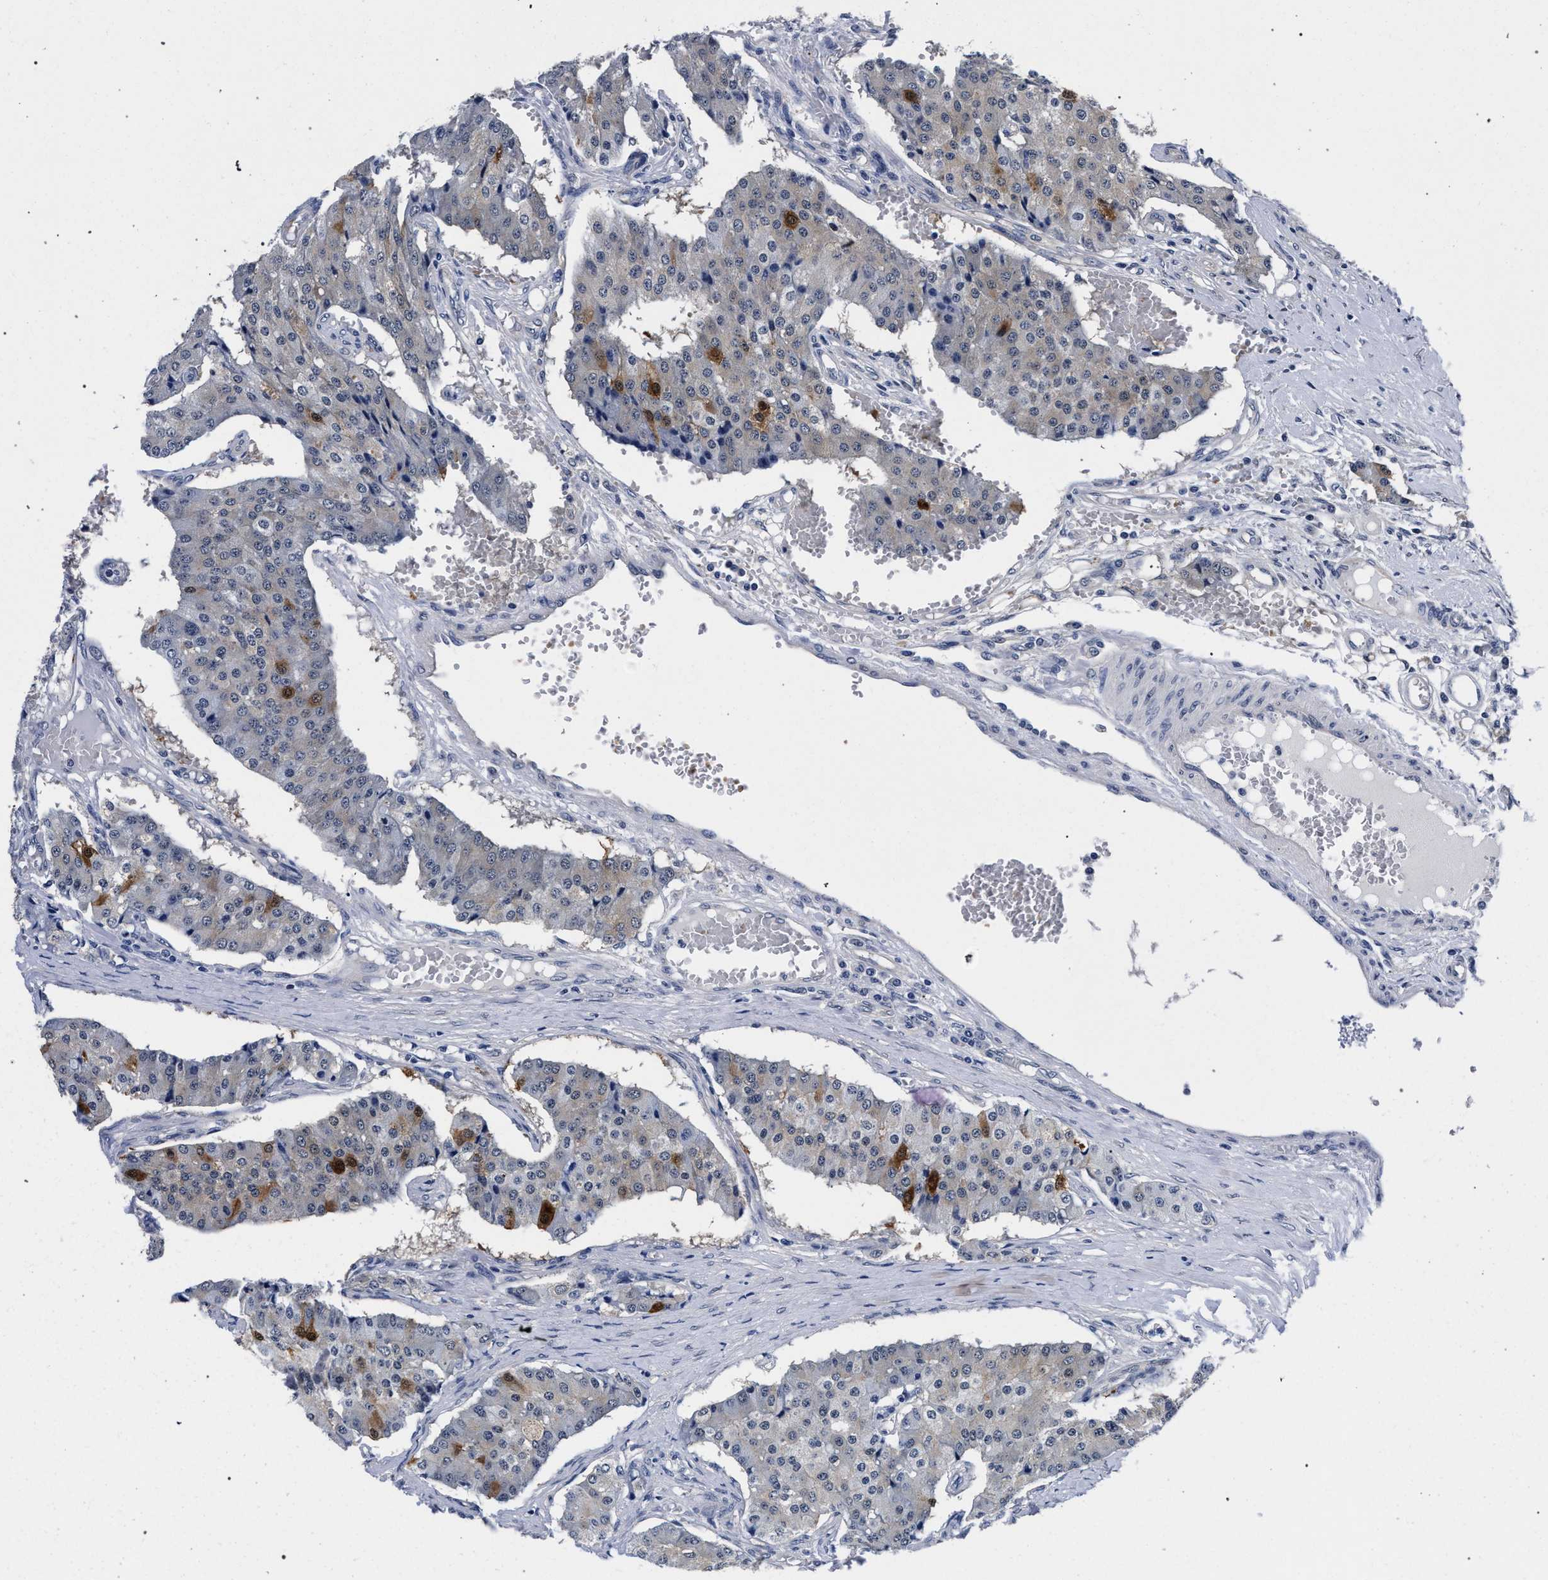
{"staining": {"intensity": "strong", "quantity": "<25%", "location": "cytoplasmic/membranous"}, "tissue": "carcinoid", "cell_type": "Tumor cells", "image_type": "cancer", "snomed": [{"axis": "morphology", "description": "Carcinoid, malignant, NOS"}, {"axis": "topography", "description": "Colon"}], "caption": "Carcinoid was stained to show a protein in brown. There is medium levels of strong cytoplasmic/membranous expression in approximately <25% of tumor cells. (DAB (3,3'-diaminobenzidine) IHC, brown staining for protein, blue staining for nuclei).", "gene": "RBM33", "patient": {"sex": "female", "age": 52}}